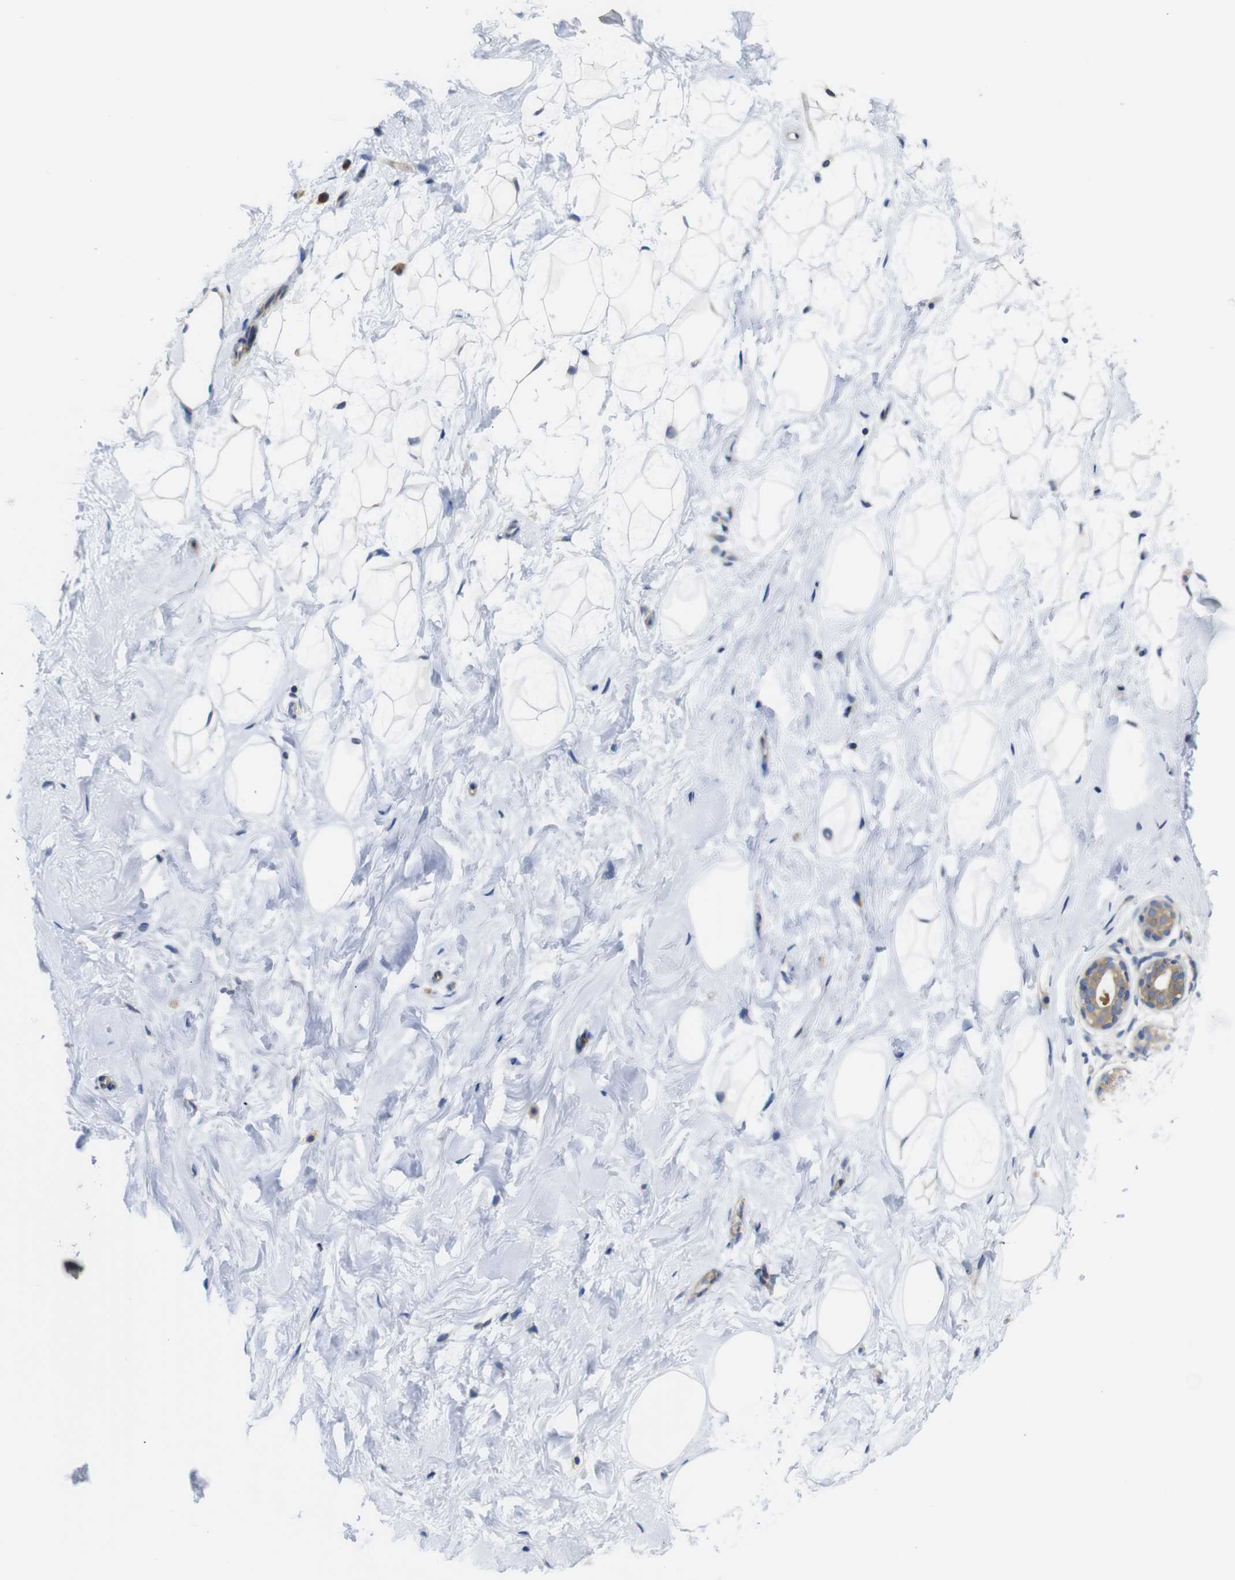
{"staining": {"intensity": "negative", "quantity": "none", "location": "none"}, "tissue": "breast", "cell_type": "Adipocytes", "image_type": "normal", "snomed": [{"axis": "morphology", "description": "Normal tissue, NOS"}, {"axis": "topography", "description": "Breast"}], "caption": "A high-resolution micrograph shows immunohistochemistry (IHC) staining of normal breast, which shows no significant positivity in adipocytes.", "gene": "DDRGK1", "patient": {"sex": "female", "age": 23}}